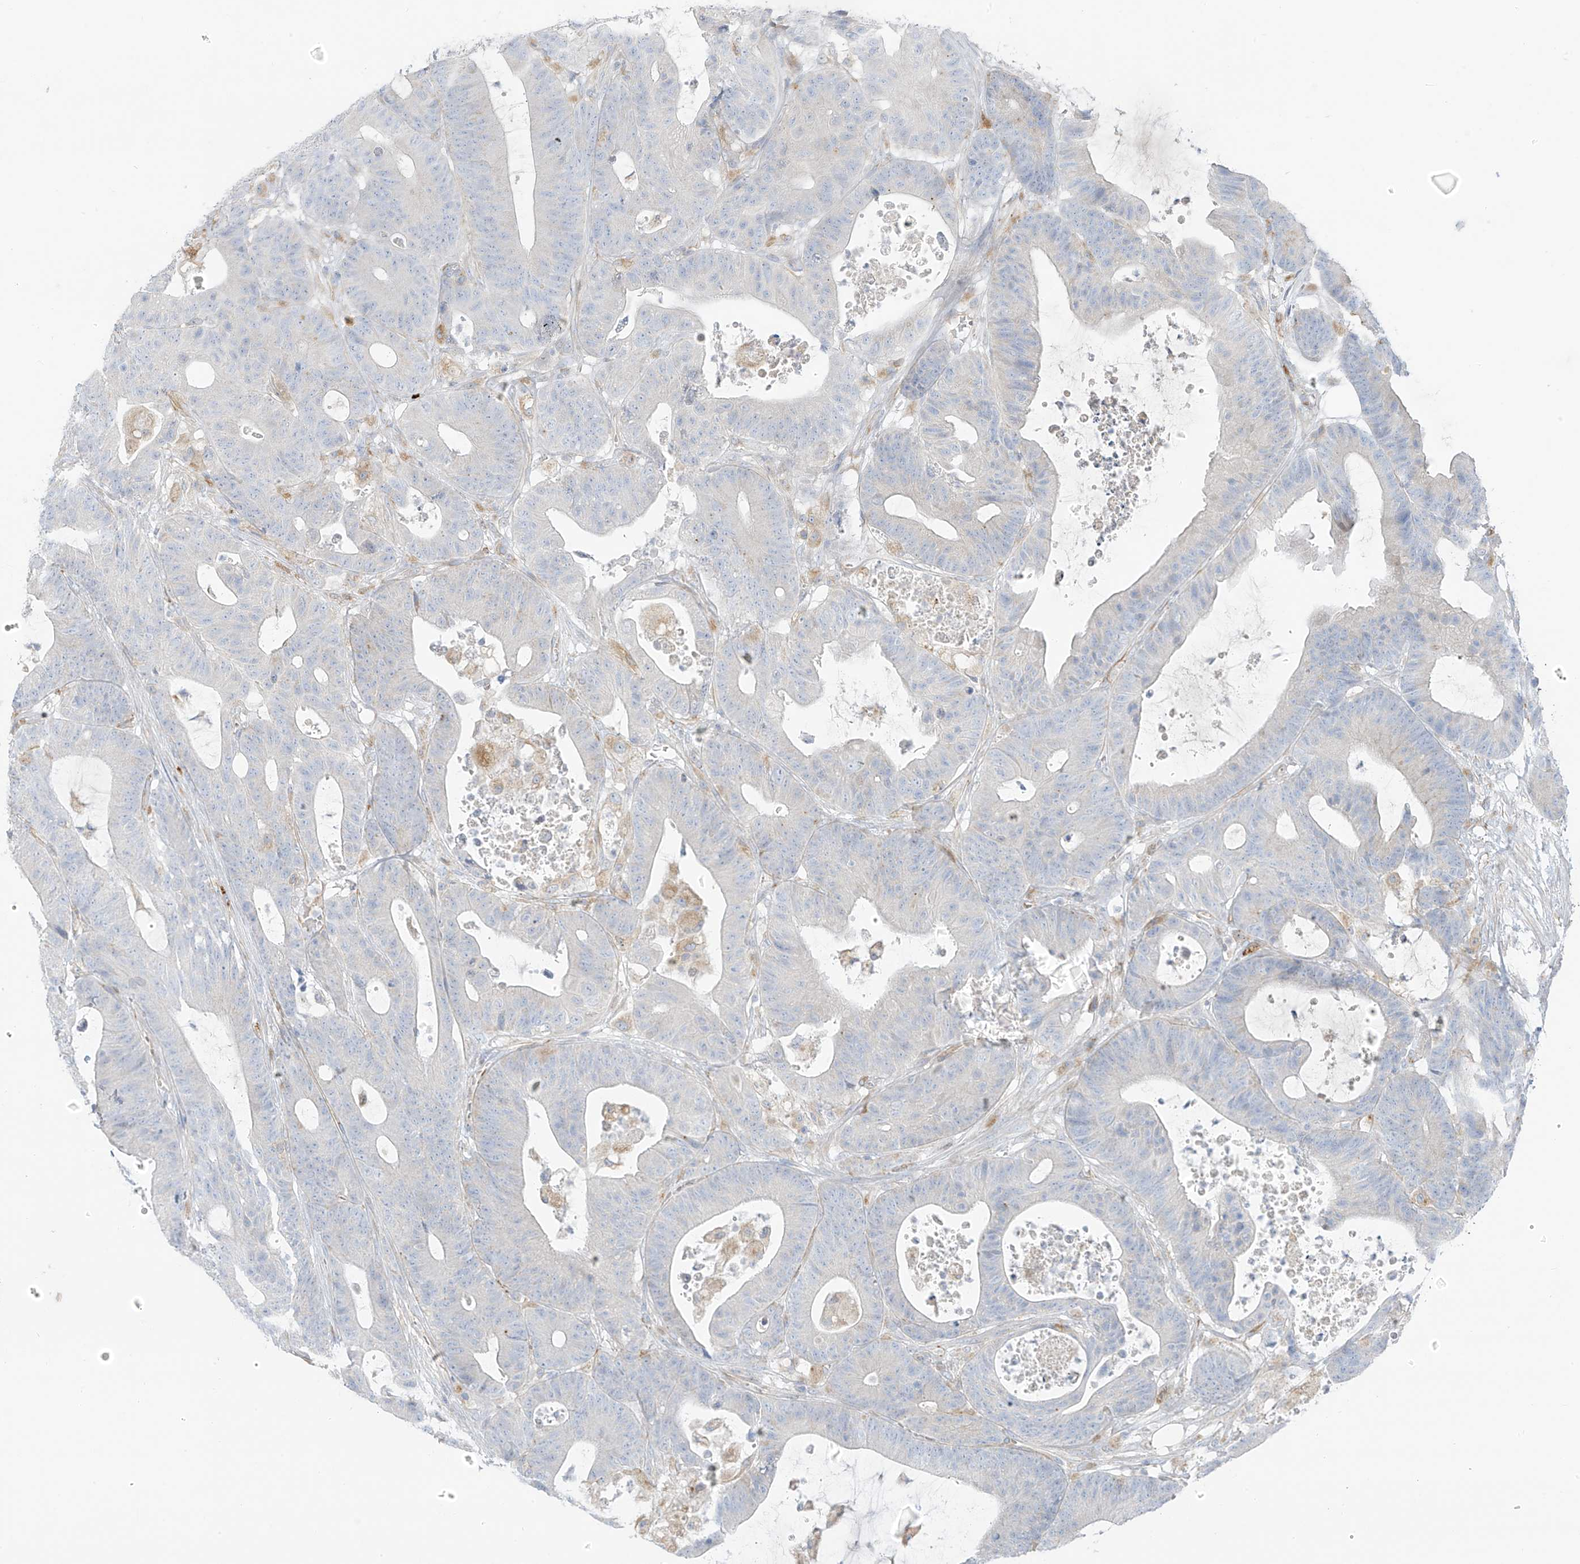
{"staining": {"intensity": "negative", "quantity": "none", "location": "none"}, "tissue": "colorectal cancer", "cell_type": "Tumor cells", "image_type": "cancer", "snomed": [{"axis": "morphology", "description": "Adenocarcinoma, NOS"}, {"axis": "topography", "description": "Colon"}], "caption": "High power microscopy image of an immunohistochemistry (IHC) histopathology image of adenocarcinoma (colorectal), revealing no significant staining in tumor cells. (DAB (3,3'-diaminobenzidine) immunohistochemistry (IHC) visualized using brightfield microscopy, high magnification).", "gene": "TAL2", "patient": {"sex": "female", "age": 84}}